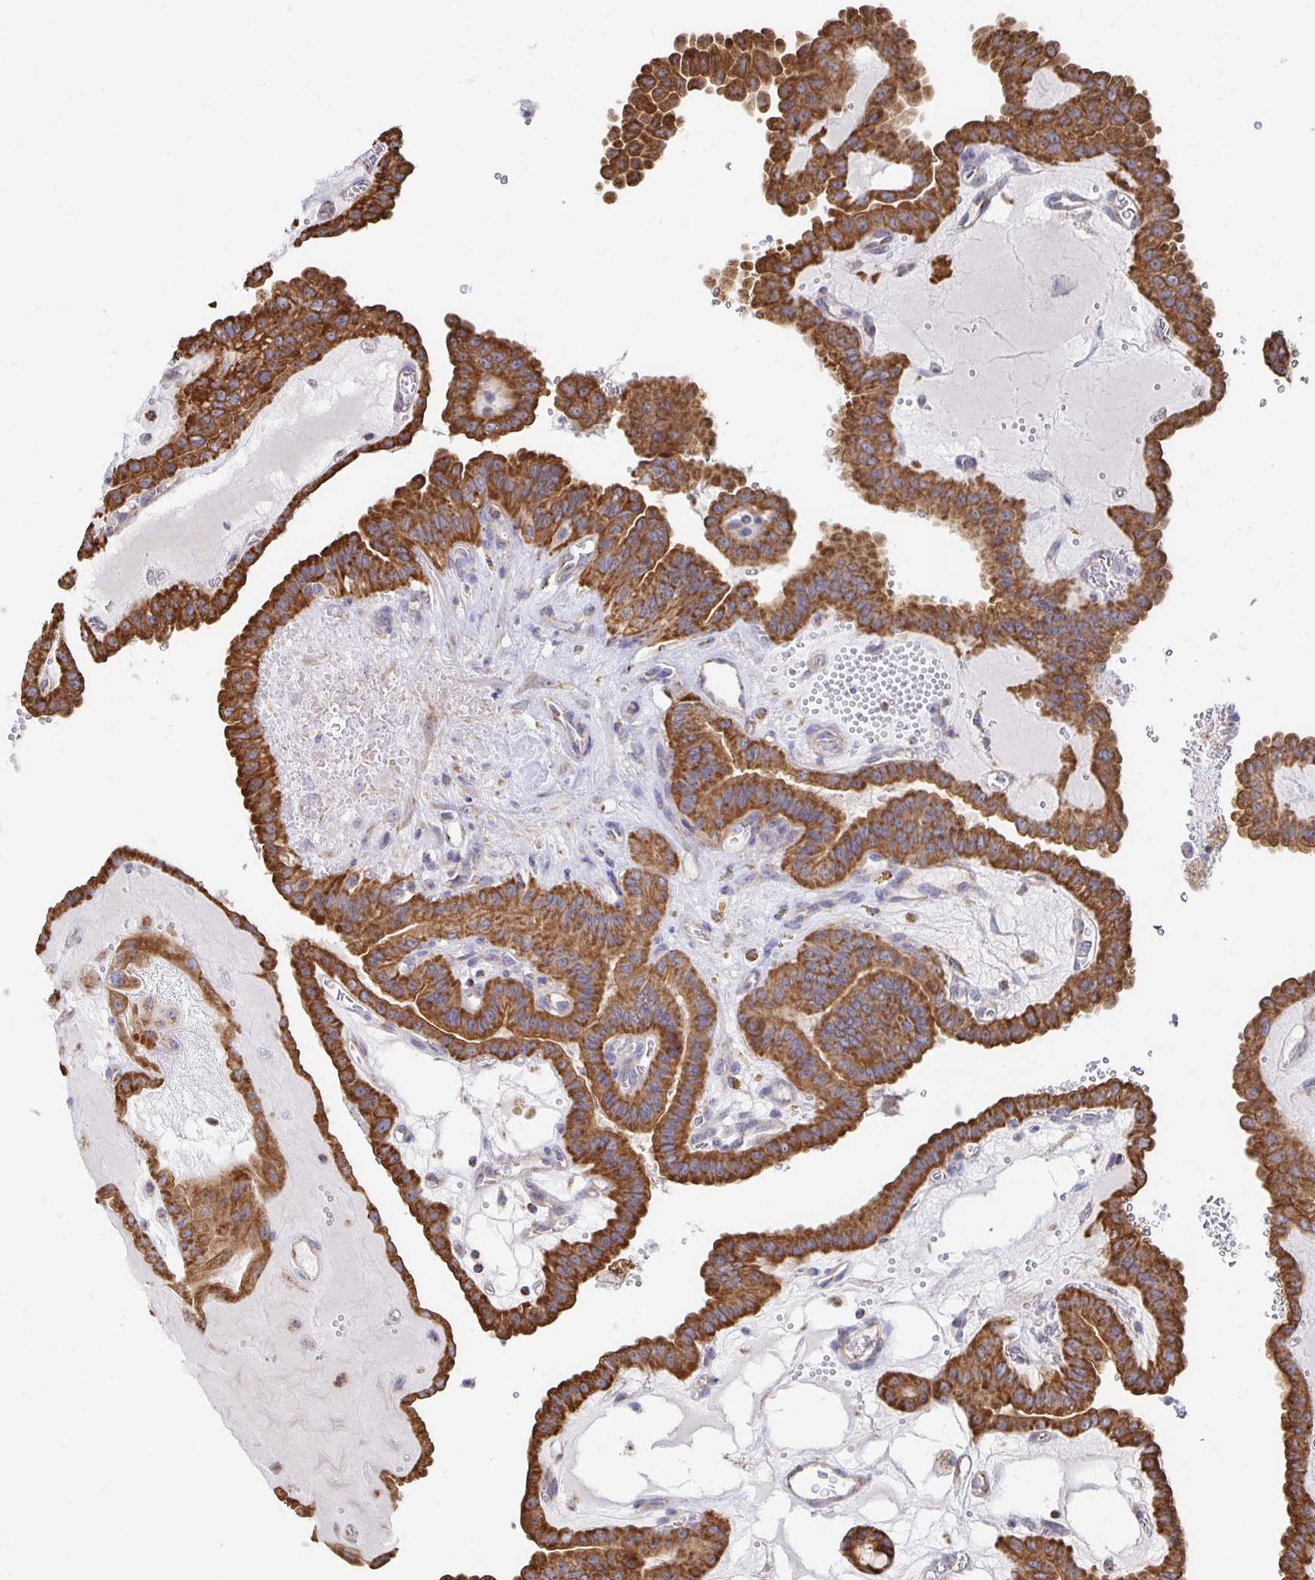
{"staining": {"intensity": "strong", "quantity": ">75%", "location": "cytoplasmic/membranous"}, "tissue": "thyroid cancer", "cell_type": "Tumor cells", "image_type": "cancer", "snomed": [{"axis": "morphology", "description": "Papillary adenocarcinoma, NOS"}, {"axis": "topography", "description": "Thyroid gland"}], "caption": "Thyroid cancer (papillary adenocarcinoma) tissue reveals strong cytoplasmic/membranous expression in about >75% of tumor cells, visualized by immunohistochemistry. Immunohistochemistry stains the protein in brown and the nuclei are stained blue.", "gene": "NKX2-8", "patient": {"sex": "male", "age": 87}}